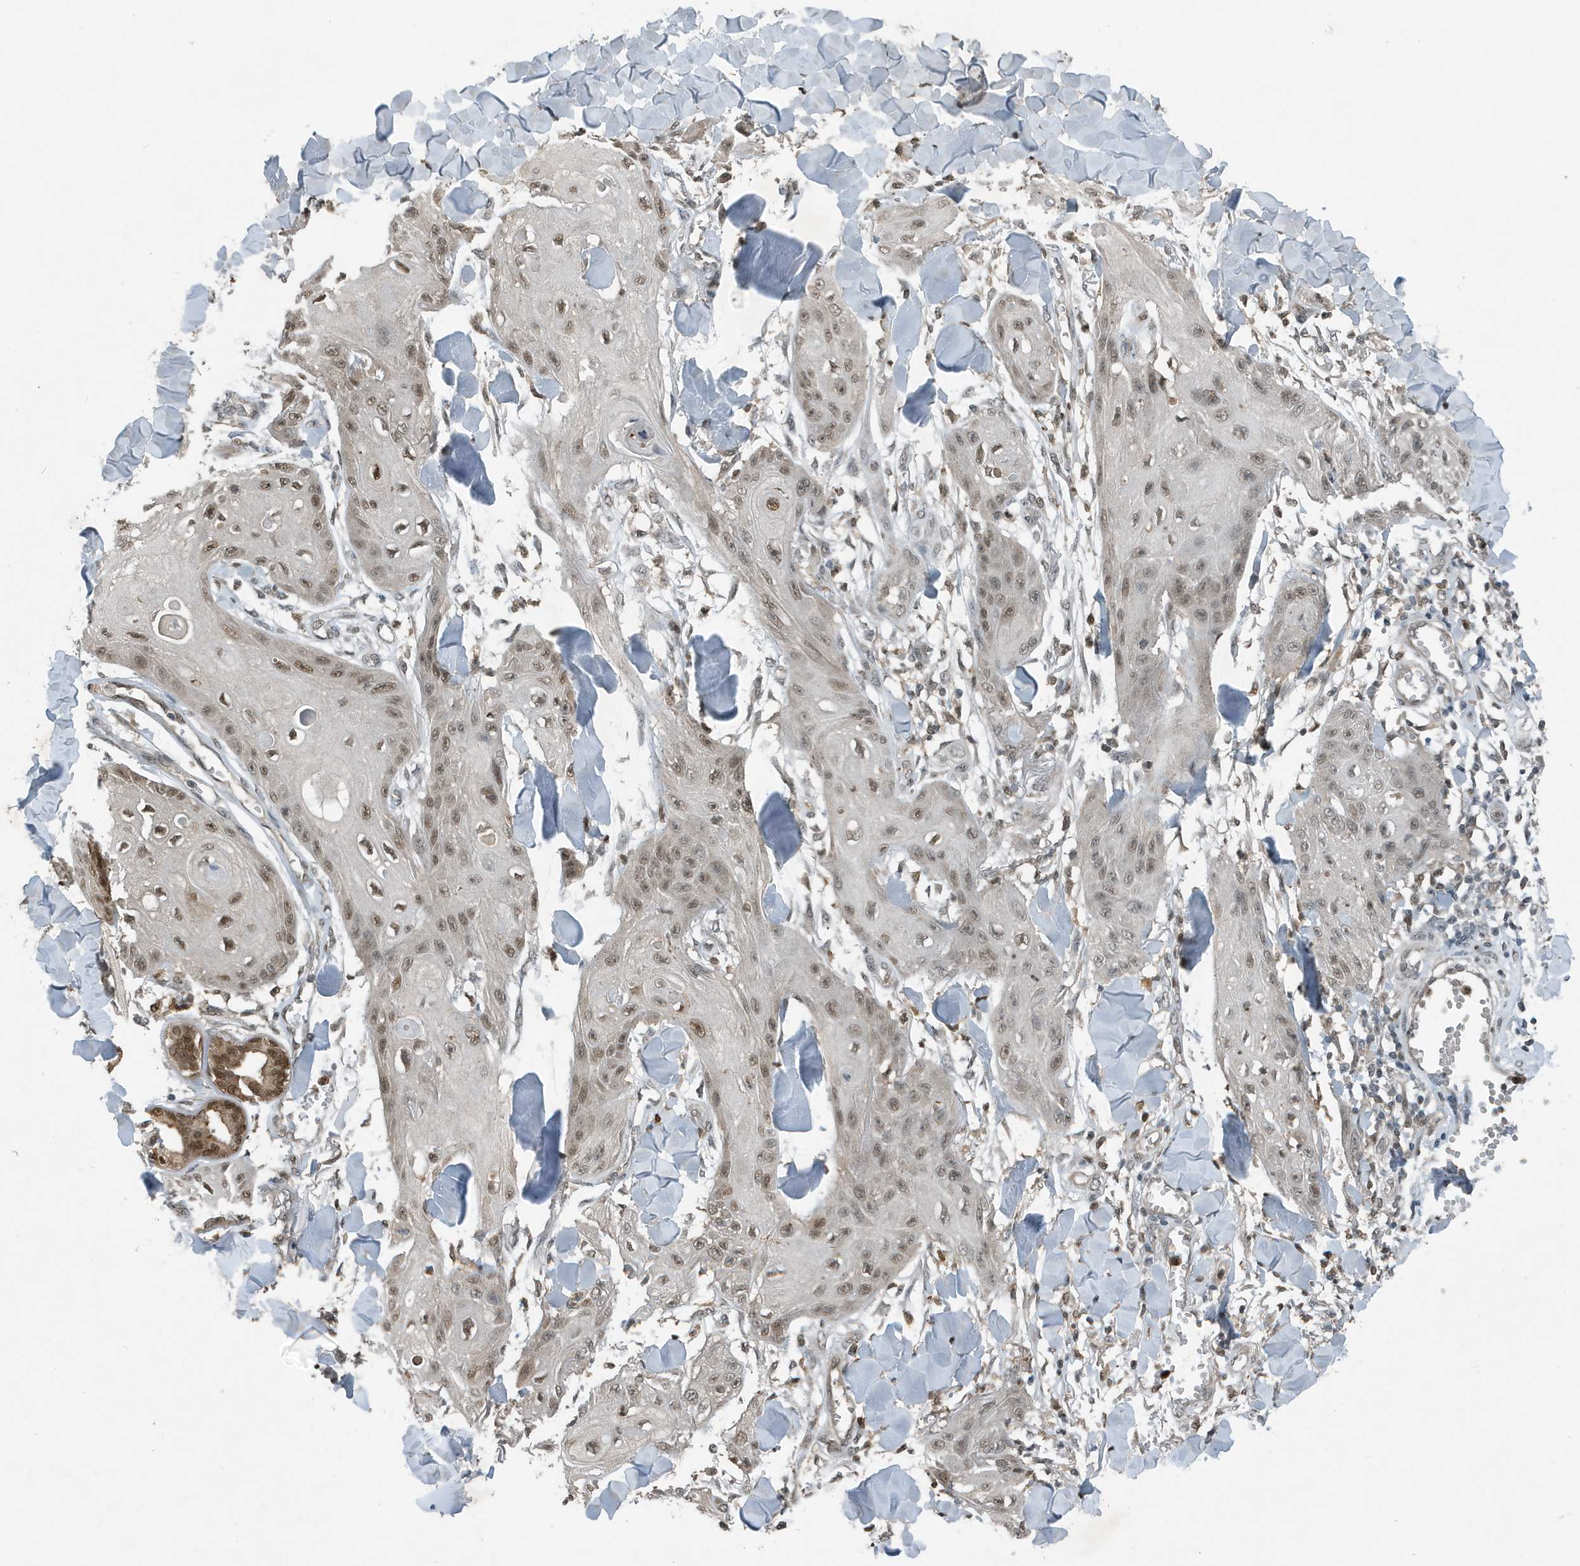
{"staining": {"intensity": "moderate", "quantity": ">75%", "location": "nuclear"}, "tissue": "skin cancer", "cell_type": "Tumor cells", "image_type": "cancer", "snomed": [{"axis": "morphology", "description": "Squamous cell carcinoma, NOS"}, {"axis": "topography", "description": "Skin"}], "caption": "Protein staining displays moderate nuclear expression in about >75% of tumor cells in squamous cell carcinoma (skin).", "gene": "HSPA1A", "patient": {"sex": "male", "age": 74}}